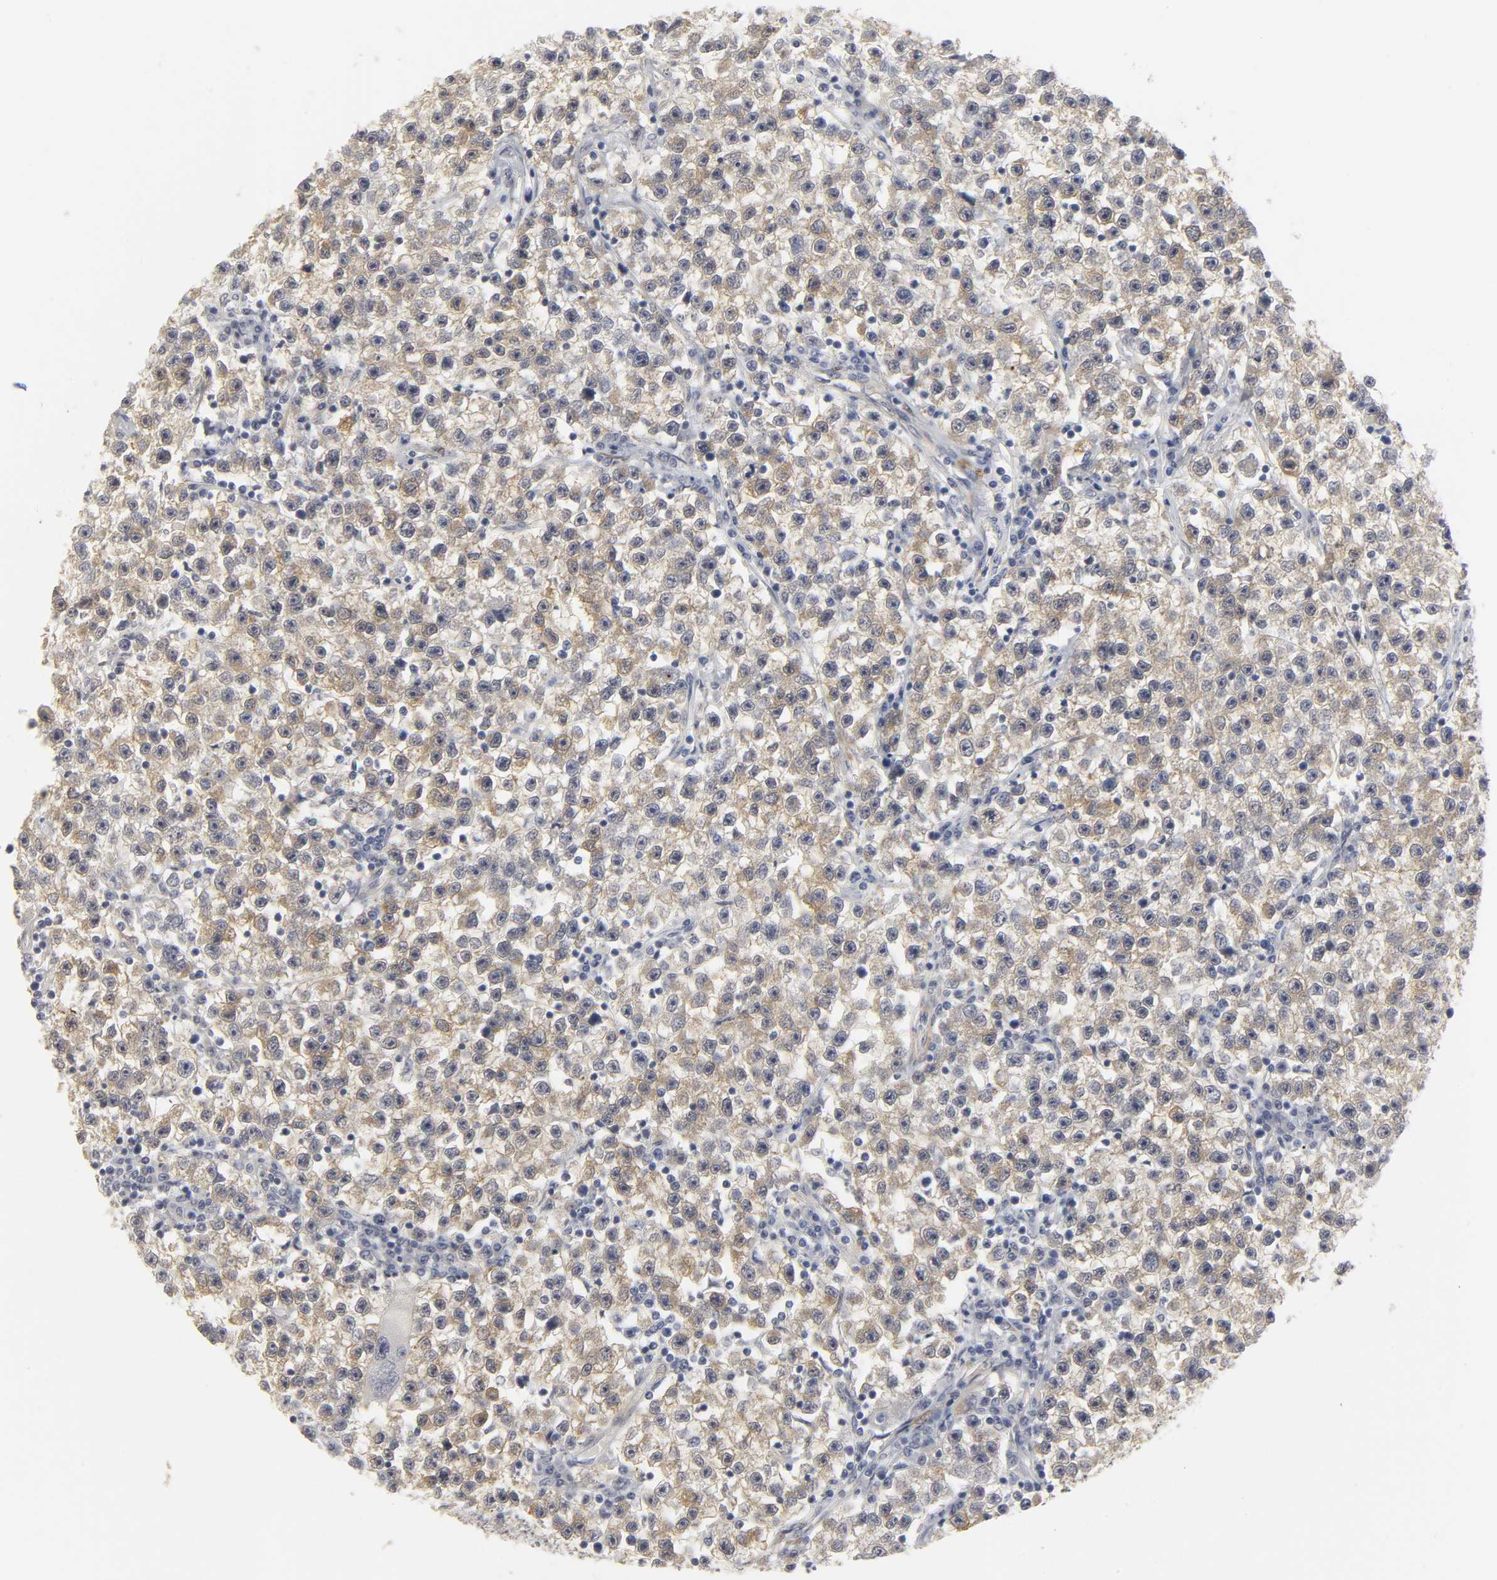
{"staining": {"intensity": "weak", "quantity": "25%-75%", "location": "cytoplasmic/membranous"}, "tissue": "testis cancer", "cell_type": "Tumor cells", "image_type": "cancer", "snomed": [{"axis": "morphology", "description": "Seminoma, NOS"}, {"axis": "topography", "description": "Testis"}], "caption": "High-magnification brightfield microscopy of testis seminoma stained with DAB (3,3'-diaminobenzidine) (brown) and counterstained with hematoxylin (blue). tumor cells exhibit weak cytoplasmic/membranous expression is present in approximately25%-75% of cells.", "gene": "PDLIM3", "patient": {"sex": "male", "age": 22}}